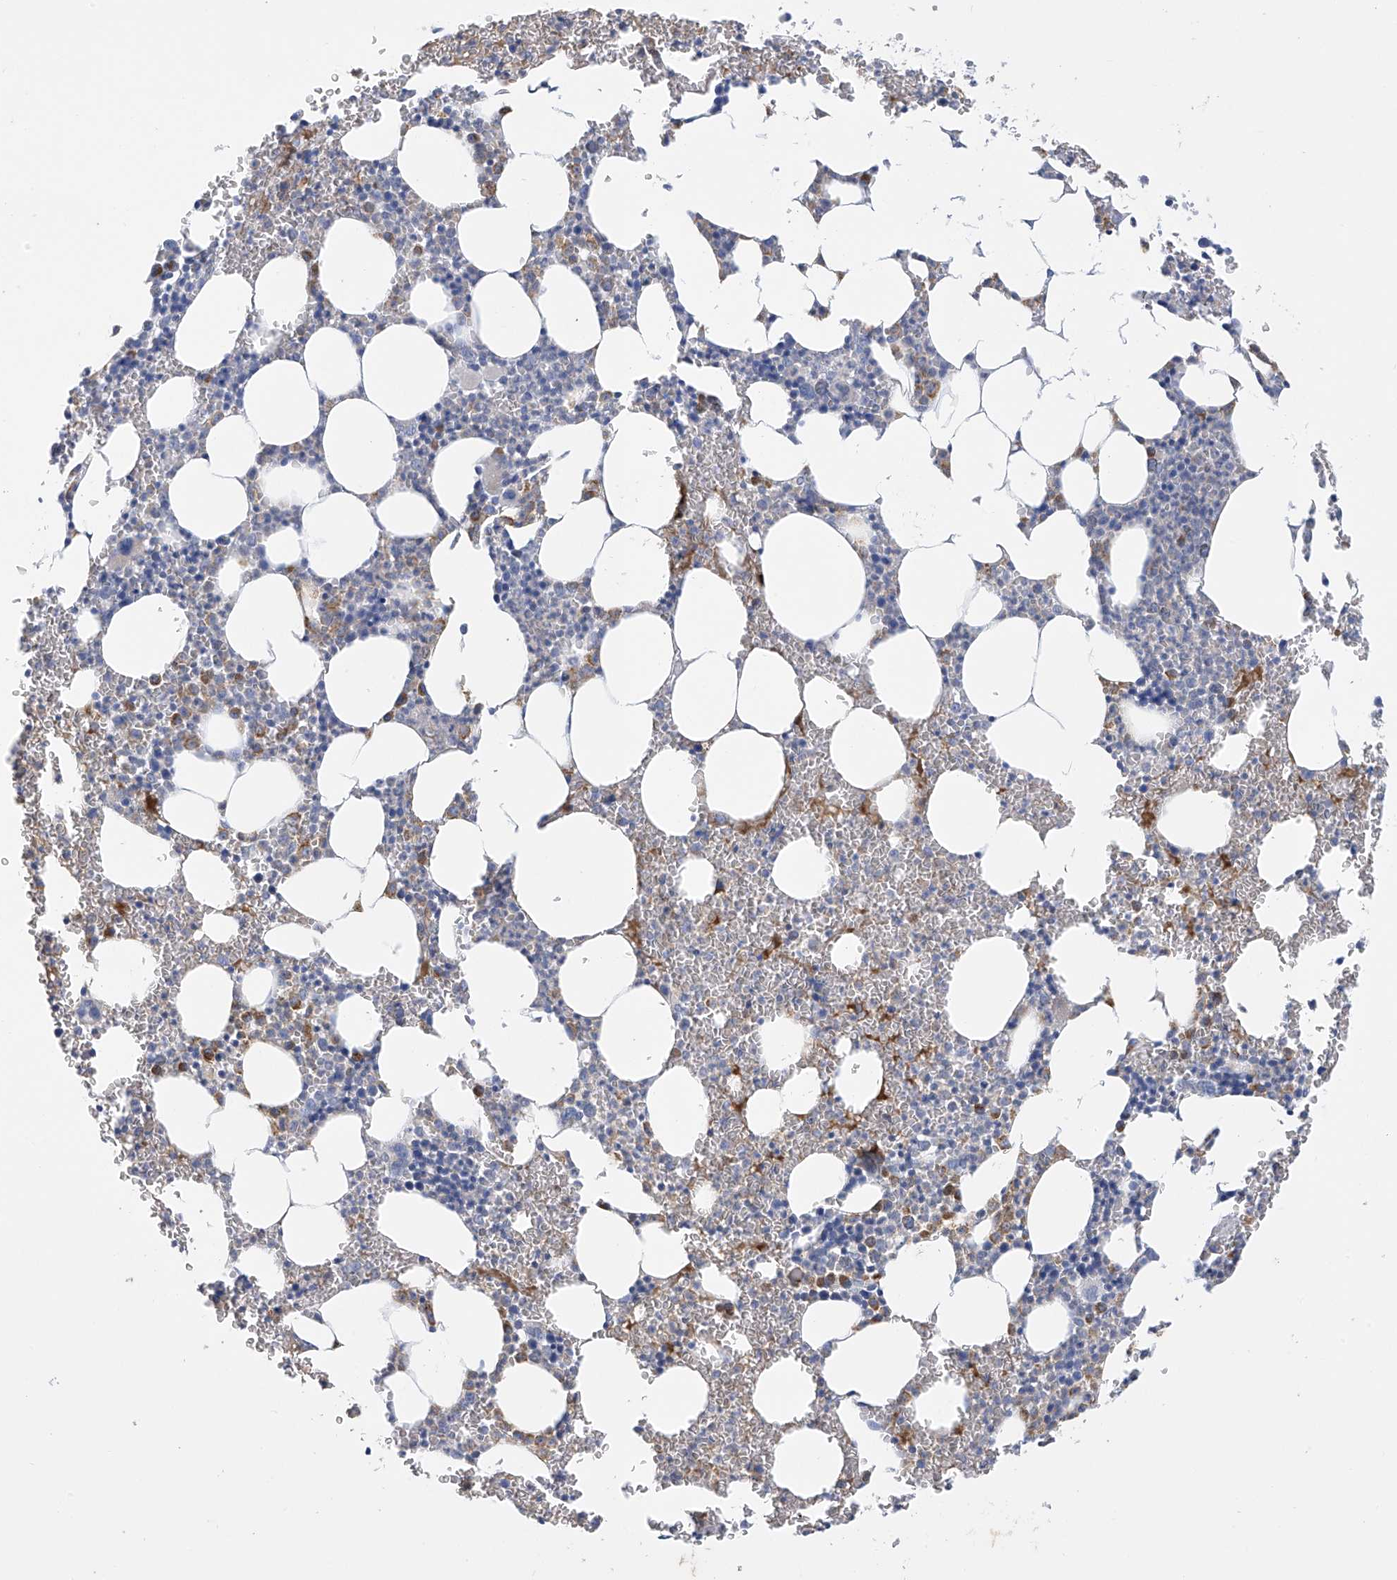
{"staining": {"intensity": "moderate", "quantity": "<25%", "location": "cytoplasmic/membranous"}, "tissue": "bone marrow", "cell_type": "Hematopoietic cells", "image_type": "normal", "snomed": [{"axis": "morphology", "description": "Normal tissue, NOS"}, {"axis": "topography", "description": "Bone marrow"}], "caption": "Human bone marrow stained with a brown dye exhibits moderate cytoplasmic/membranous positive positivity in about <25% of hematopoietic cells.", "gene": "SLCO4A1", "patient": {"sex": "female", "age": 78}}